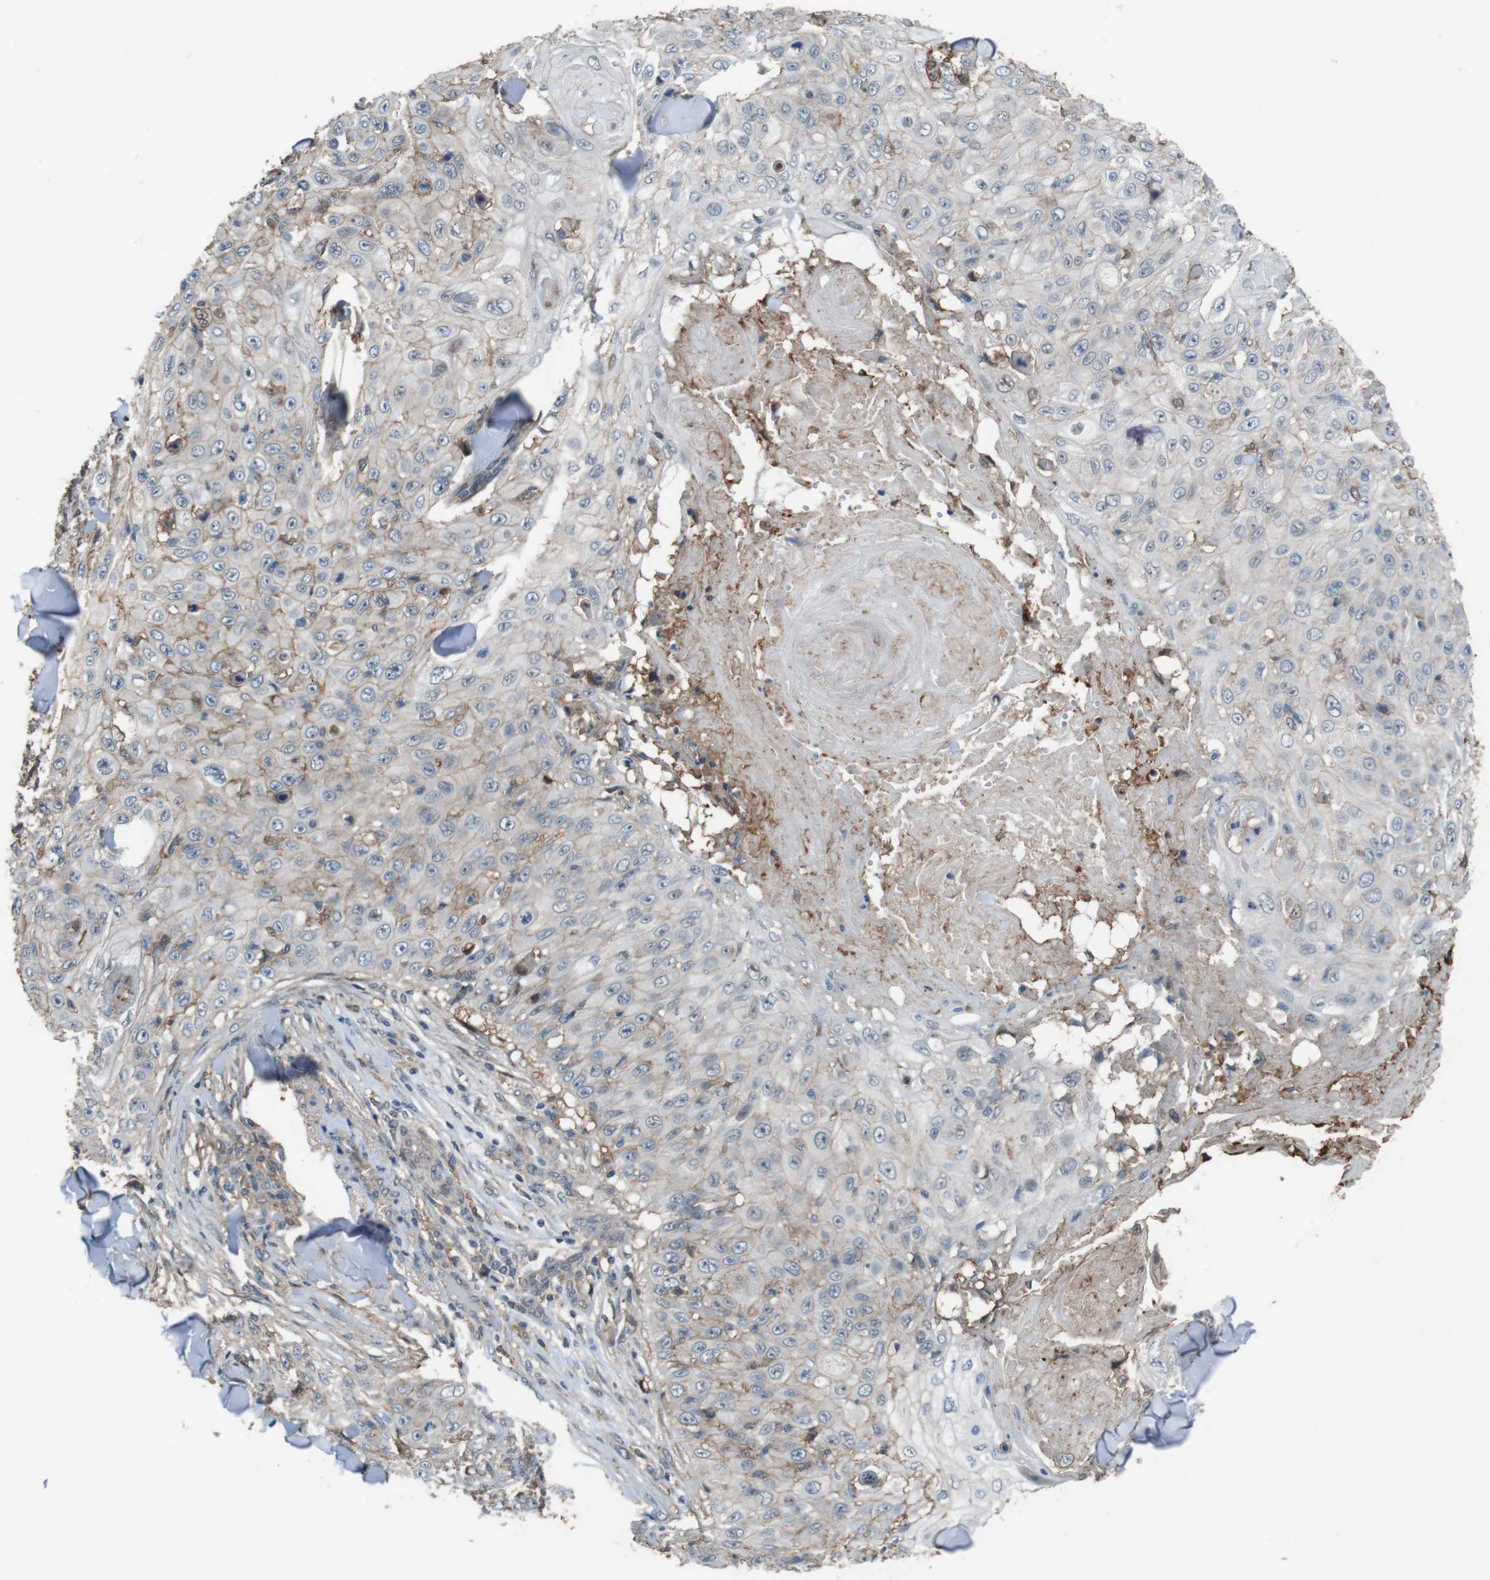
{"staining": {"intensity": "weak", "quantity": "25%-75%", "location": "cytoplasmic/membranous"}, "tissue": "skin cancer", "cell_type": "Tumor cells", "image_type": "cancer", "snomed": [{"axis": "morphology", "description": "Squamous cell carcinoma, NOS"}, {"axis": "topography", "description": "Skin"}], "caption": "A brown stain highlights weak cytoplasmic/membranous staining of a protein in human skin cancer (squamous cell carcinoma) tumor cells. The protein of interest is stained brown, and the nuclei are stained in blue (DAB (3,3'-diaminobenzidine) IHC with brightfield microscopy, high magnification).", "gene": "ATP2B1", "patient": {"sex": "male", "age": 86}}